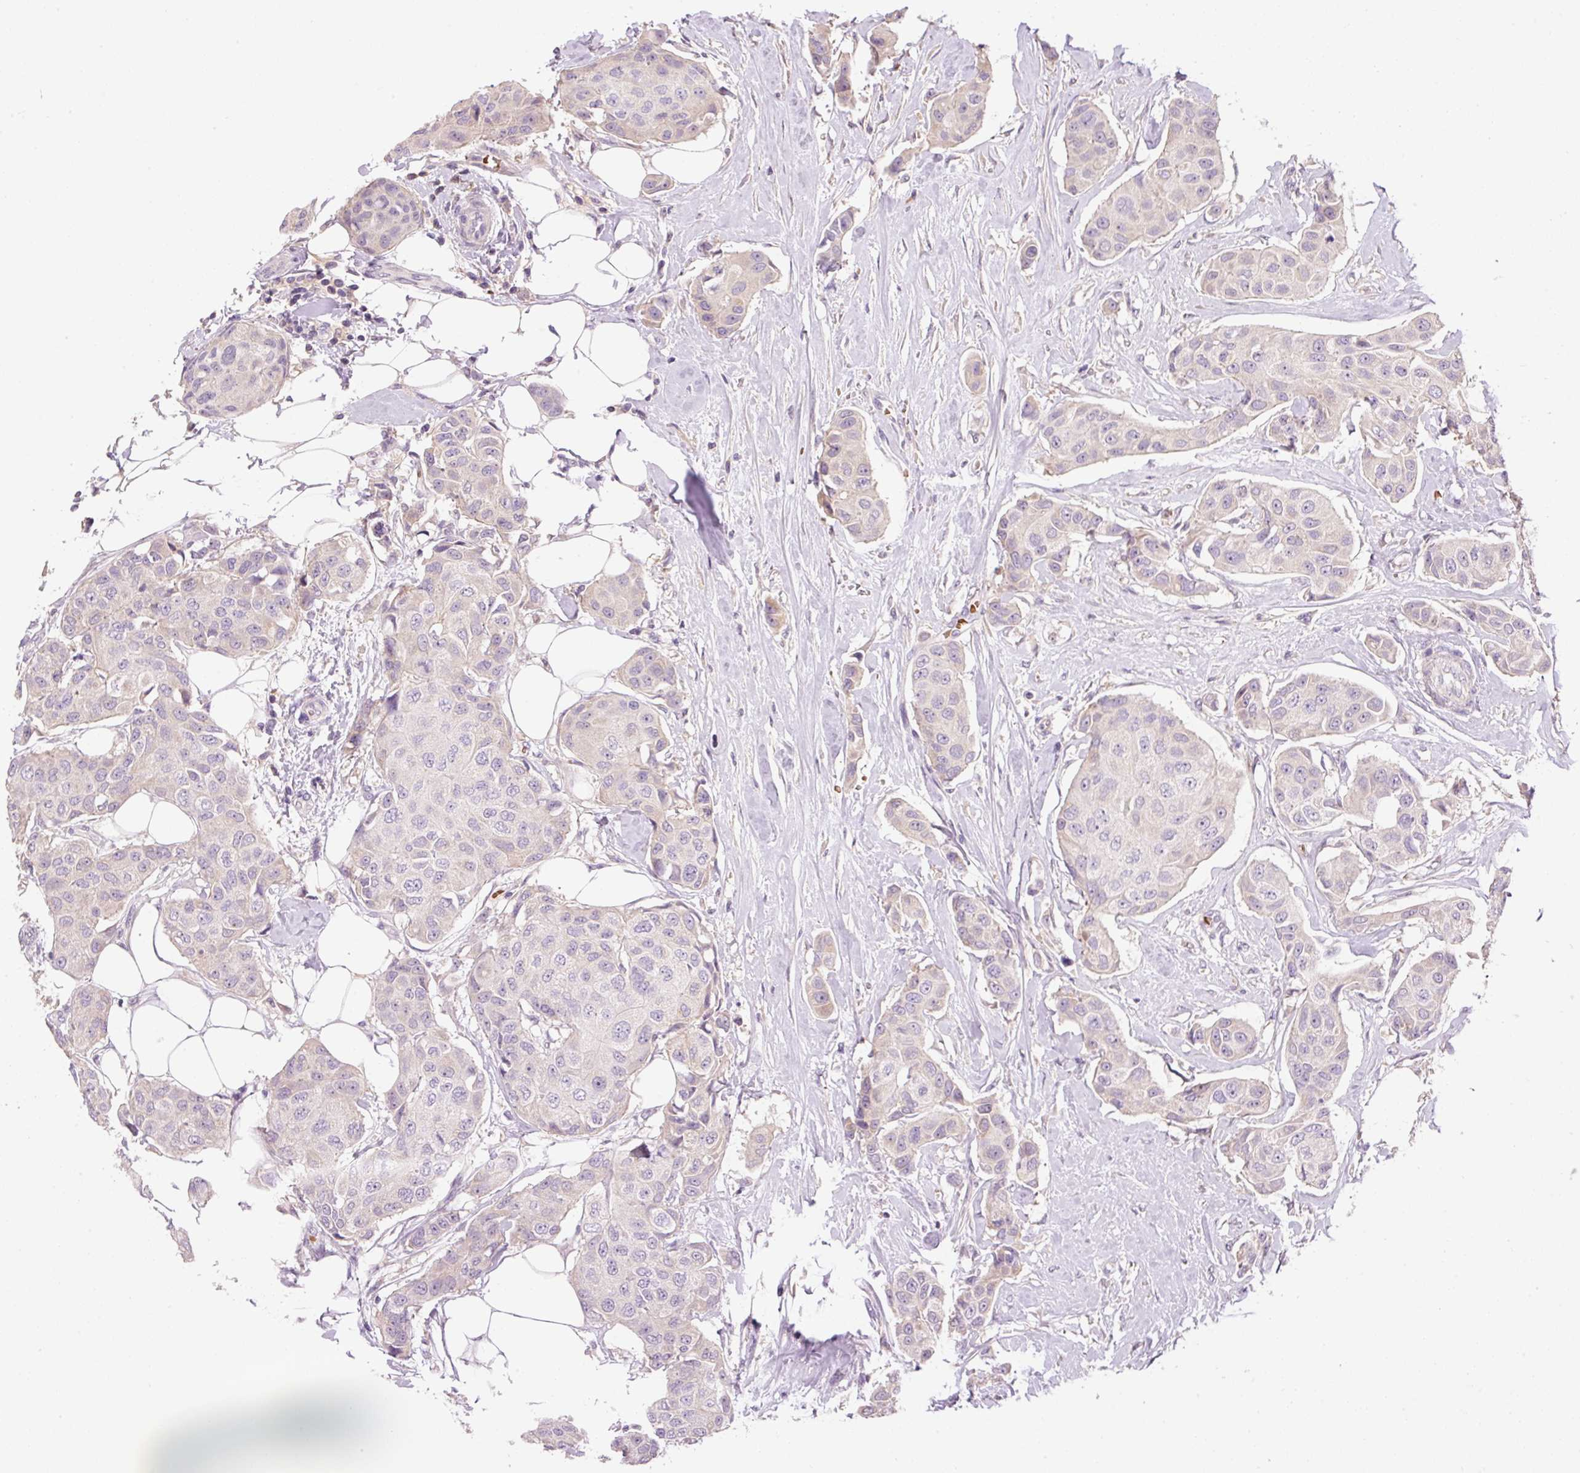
{"staining": {"intensity": "negative", "quantity": "none", "location": "none"}, "tissue": "breast cancer", "cell_type": "Tumor cells", "image_type": "cancer", "snomed": [{"axis": "morphology", "description": "Duct carcinoma"}, {"axis": "topography", "description": "Breast"}, {"axis": "topography", "description": "Lymph node"}], "caption": "Protein analysis of breast cancer (invasive ductal carcinoma) reveals no significant expression in tumor cells. (DAB (3,3'-diaminobenzidine) immunohistochemistry (IHC), high magnification).", "gene": "CMTM8", "patient": {"sex": "female", "age": 80}}